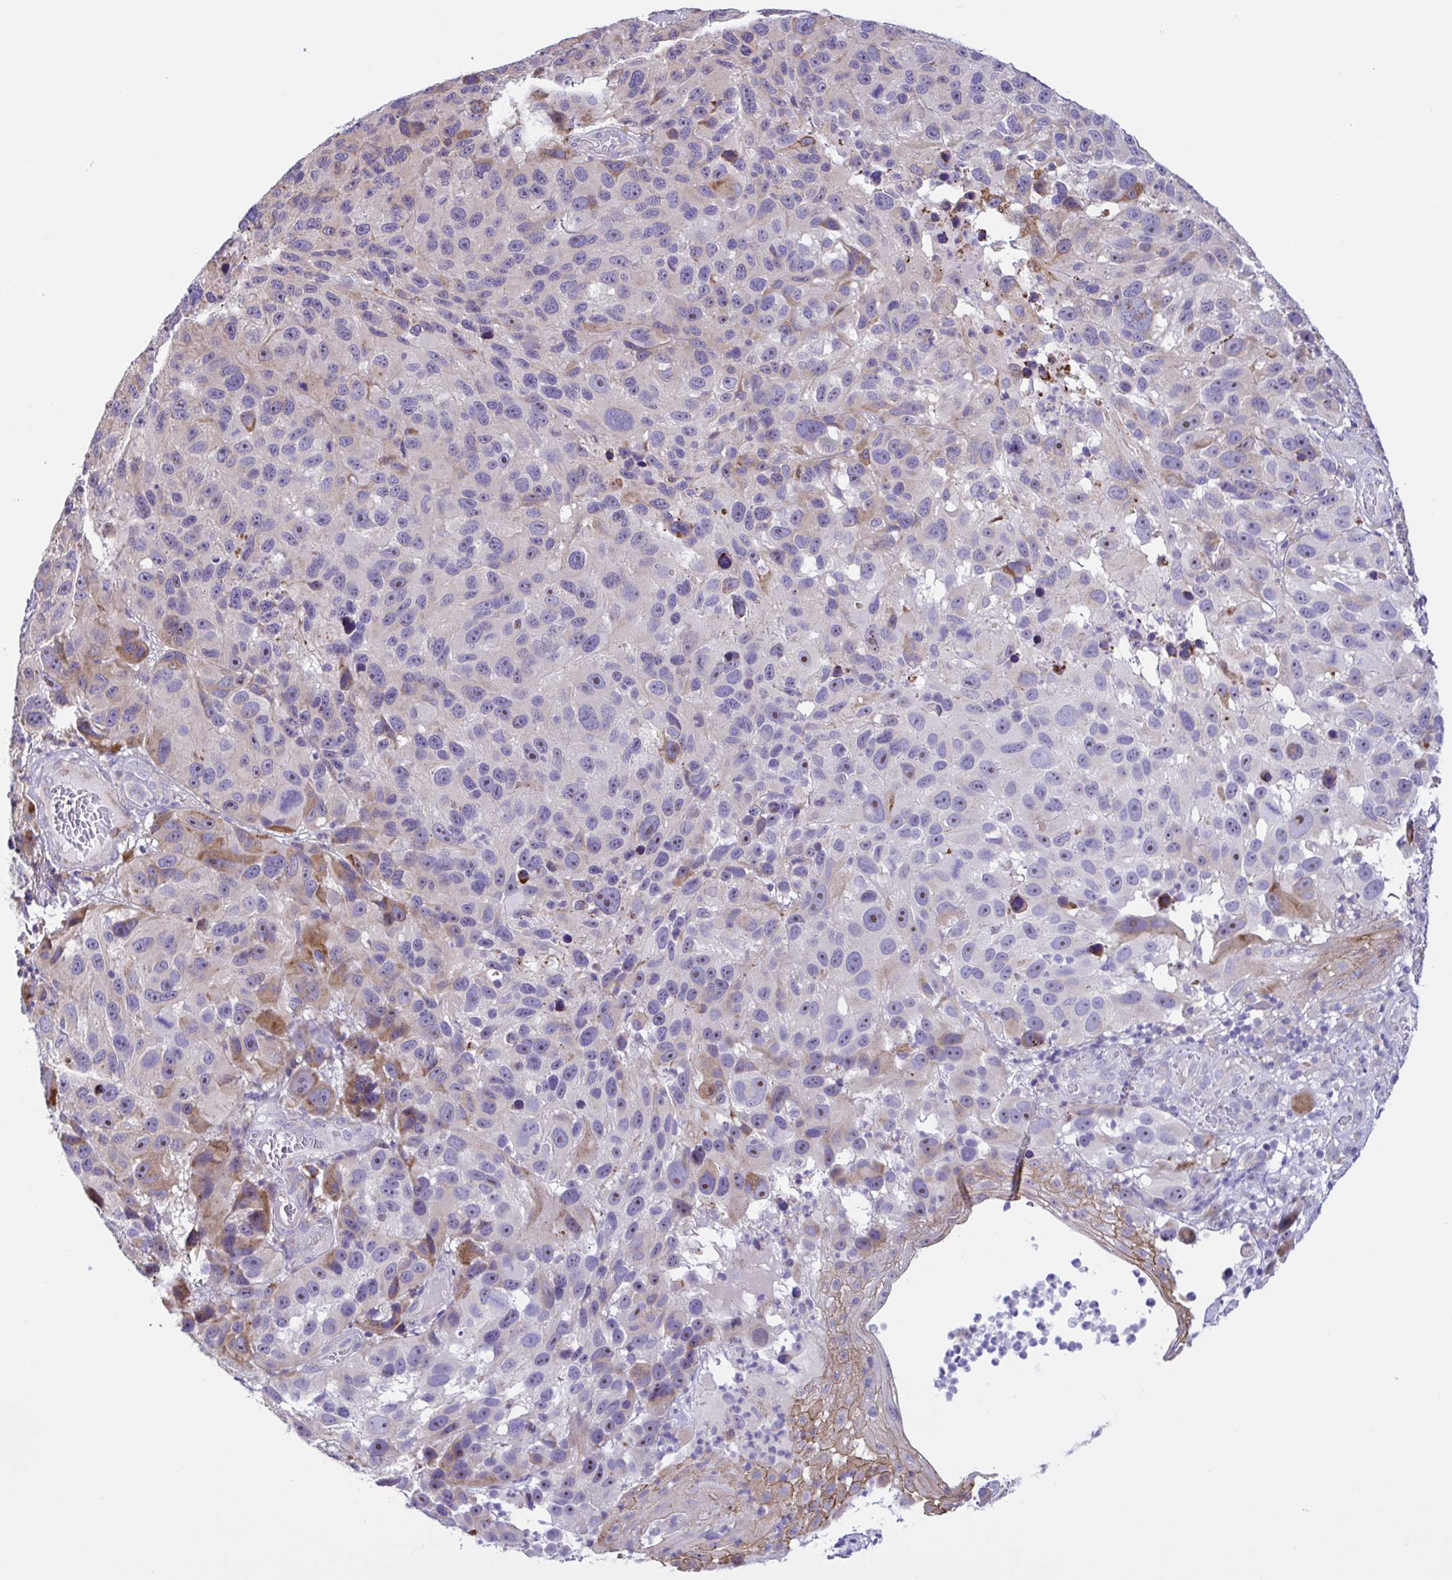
{"staining": {"intensity": "moderate", "quantity": "<25%", "location": "cytoplasmic/membranous"}, "tissue": "melanoma", "cell_type": "Tumor cells", "image_type": "cancer", "snomed": [{"axis": "morphology", "description": "Malignant melanoma, NOS"}, {"axis": "topography", "description": "Skin"}], "caption": "Moderate cytoplasmic/membranous protein staining is identified in approximately <25% of tumor cells in malignant melanoma. The staining was performed using DAB (3,3'-diaminobenzidine) to visualize the protein expression in brown, while the nuclei were stained in blue with hematoxylin (Magnification: 20x).", "gene": "DSC3", "patient": {"sex": "male", "age": 53}}